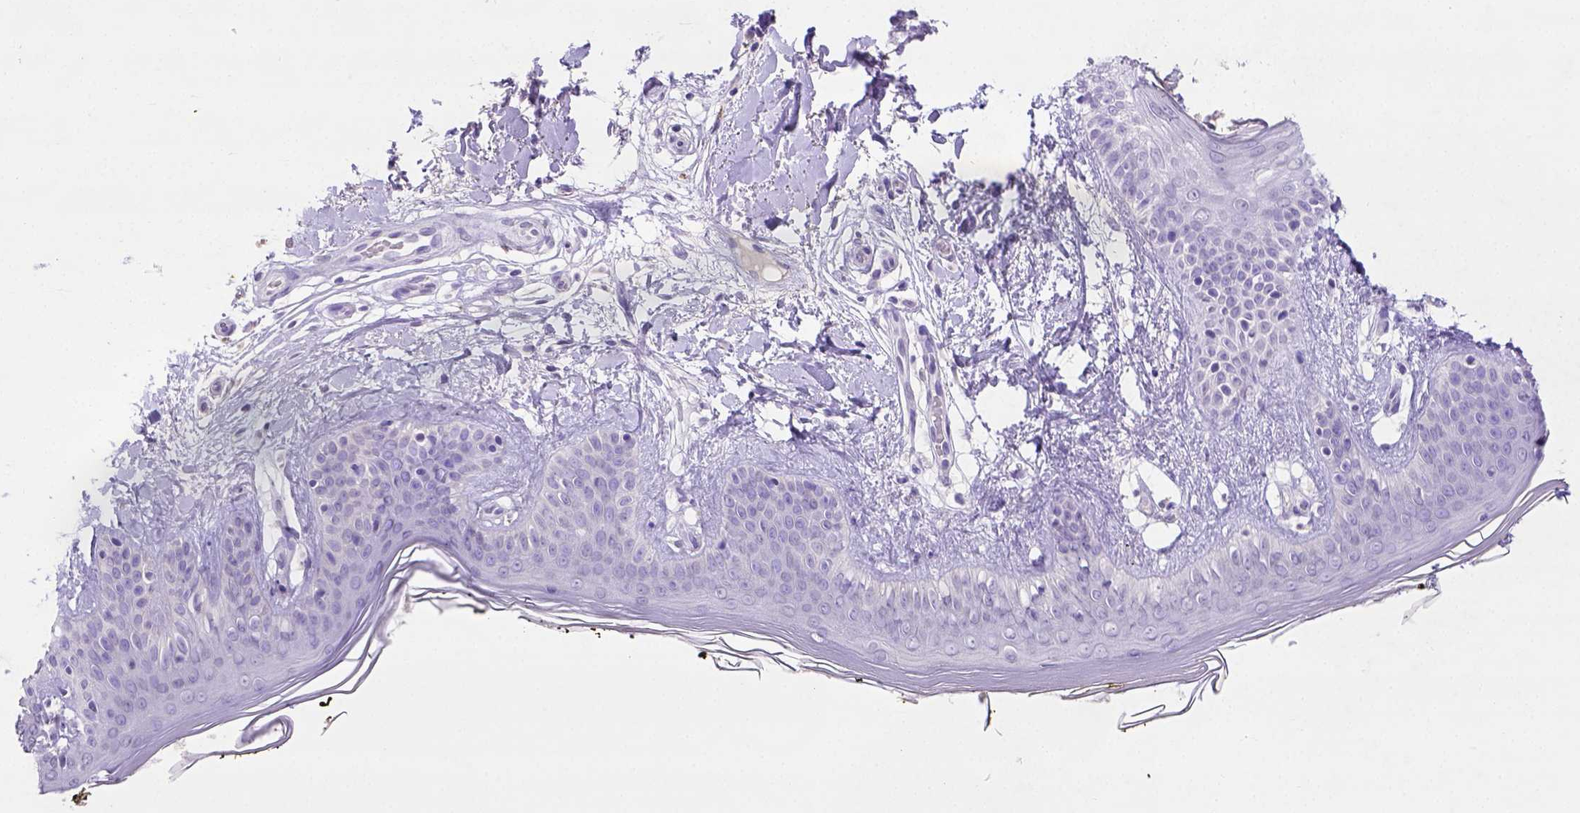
{"staining": {"intensity": "negative", "quantity": "none", "location": "none"}, "tissue": "skin", "cell_type": "Fibroblasts", "image_type": "normal", "snomed": [{"axis": "morphology", "description": "Normal tissue, NOS"}, {"axis": "topography", "description": "Skin"}], "caption": "Immunohistochemistry histopathology image of unremarkable skin: skin stained with DAB (3,3'-diaminobenzidine) exhibits no significant protein staining in fibroblasts.", "gene": "B3GAT1", "patient": {"sex": "female", "age": 34}}